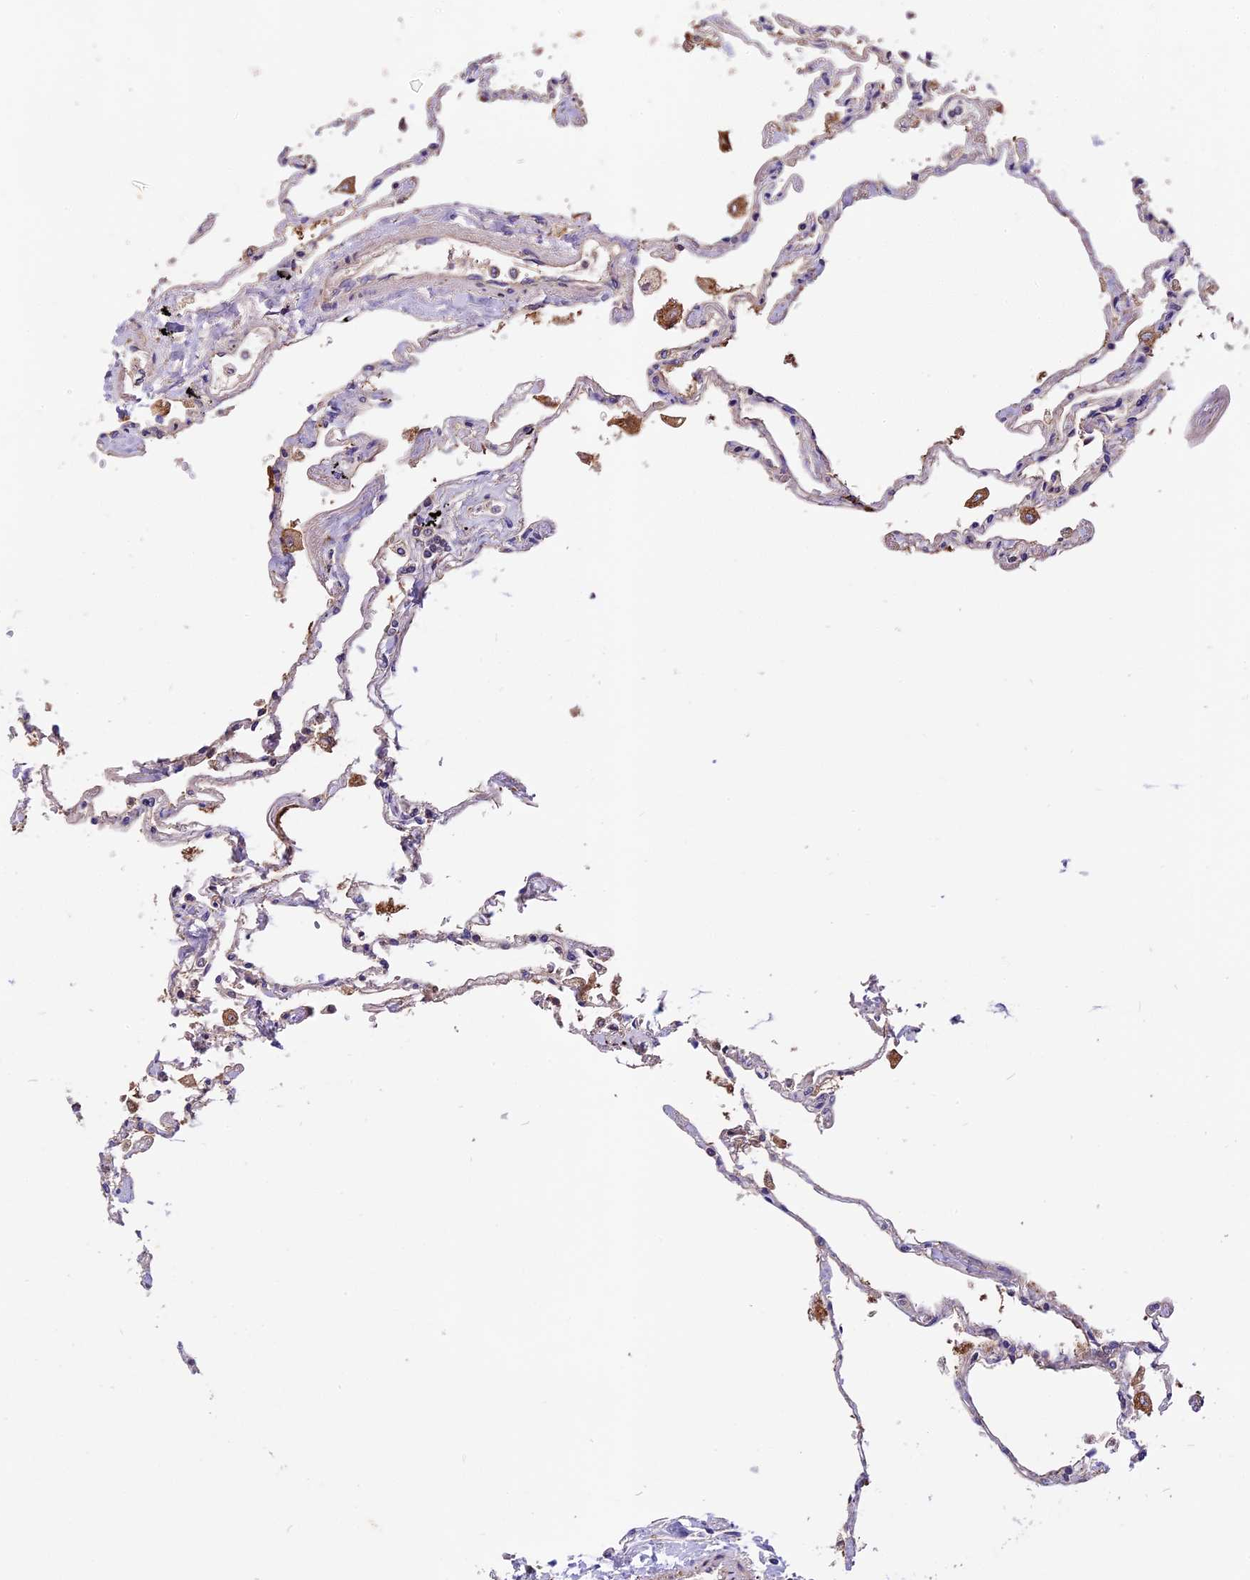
{"staining": {"intensity": "moderate", "quantity": "25%-75%", "location": "cytoplasmic/membranous"}, "tissue": "lung", "cell_type": "Alveolar cells", "image_type": "normal", "snomed": [{"axis": "morphology", "description": "Normal tissue, NOS"}, {"axis": "topography", "description": "Lung"}], "caption": "Immunohistochemistry (IHC) of unremarkable lung reveals medium levels of moderate cytoplasmic/membranous positivity in approximately 25%-75% of alveolar cells.", "gene": "COPE", "patient": {"sex": "female", "age": 67}}